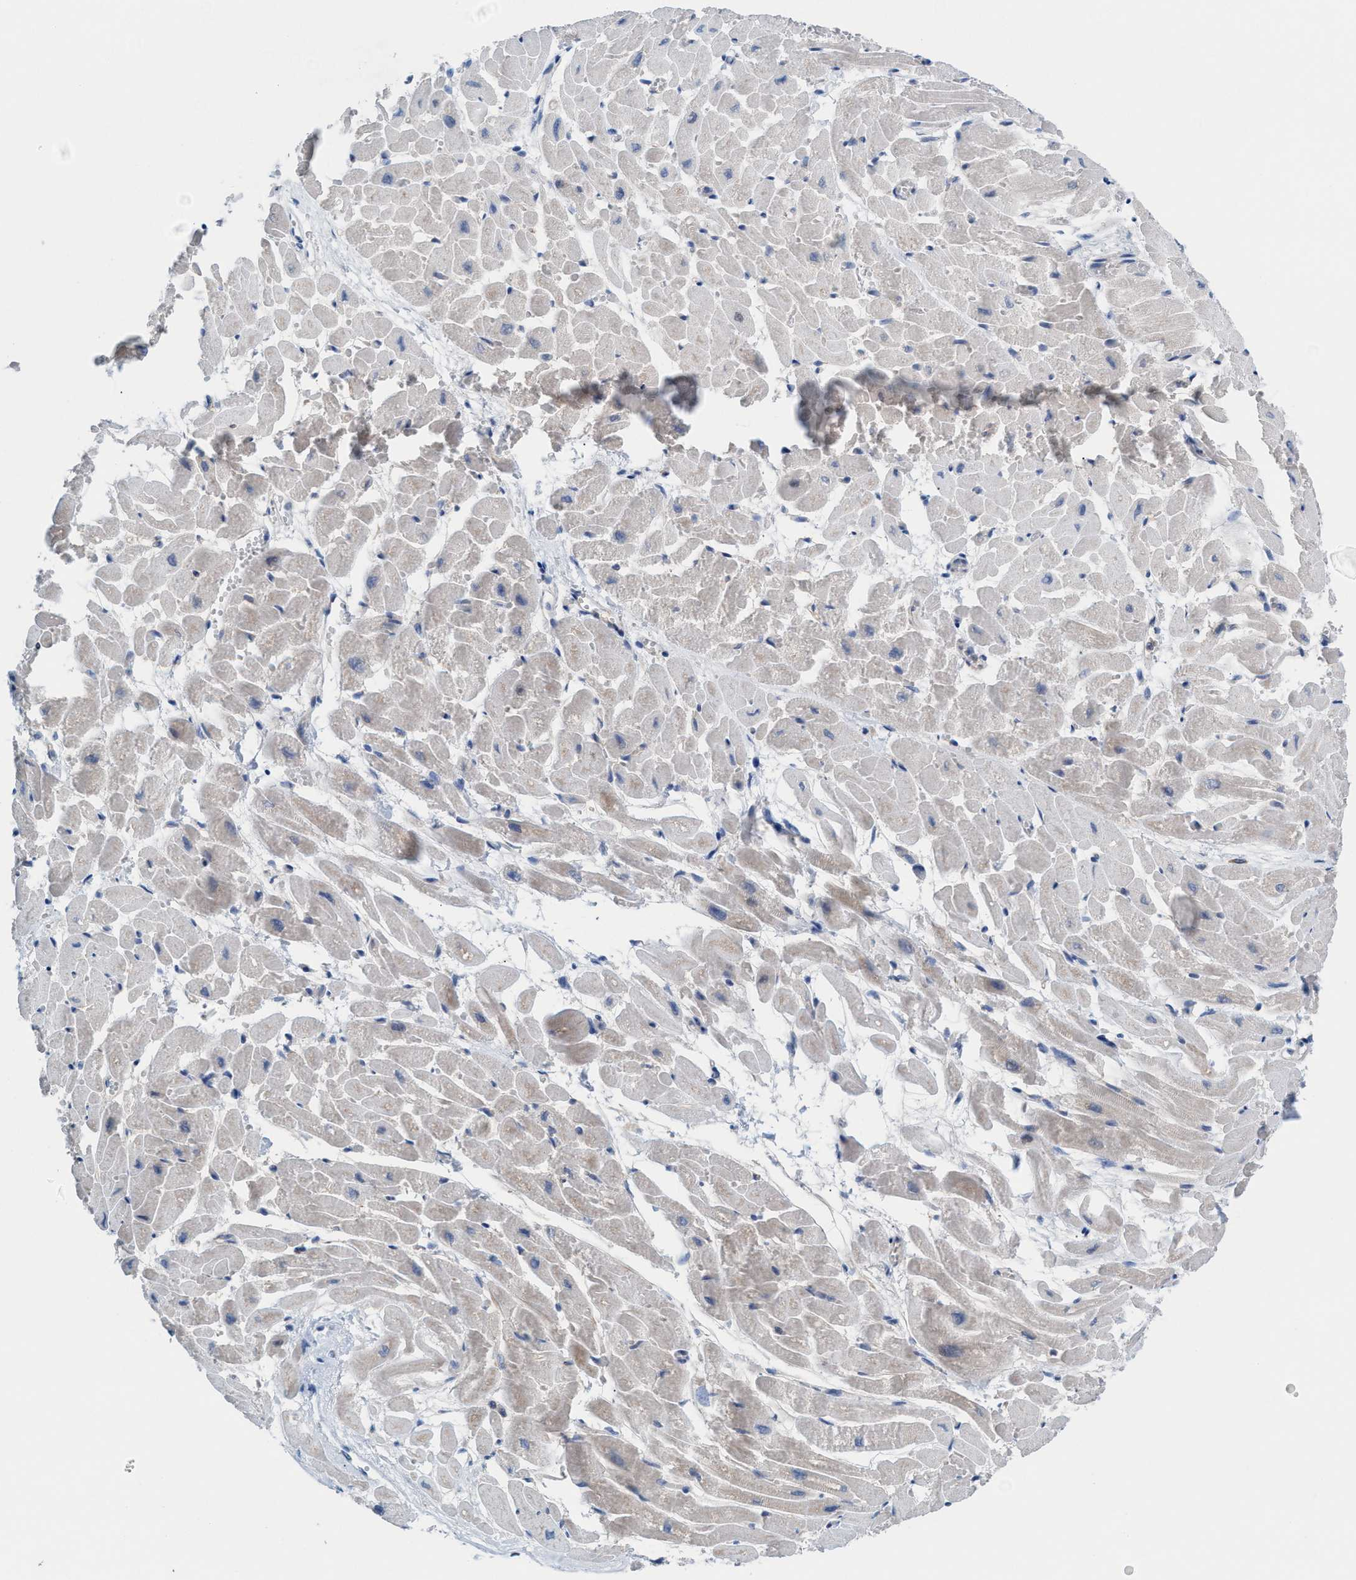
{"staining": {"intensity": "weak", "quantity": "<25%", "location": "cytoplasmic/membranous"}, "tissue": "heart muscle", "cell_type": "Cardiomyocytes", "image_type": "normal", "snomed": [{"axis": "morphology", "description": "Normal tissue, NOS"}, {"axis": "topography", "description": "Heart"}], "caption": "IHC histopathology image of unremarkable human heart muscle stained for a protein (brown), which displays no staining in cardiomyocytes.", "gene": "MRM1", "patient": {"sex": "male", "age": 45}}